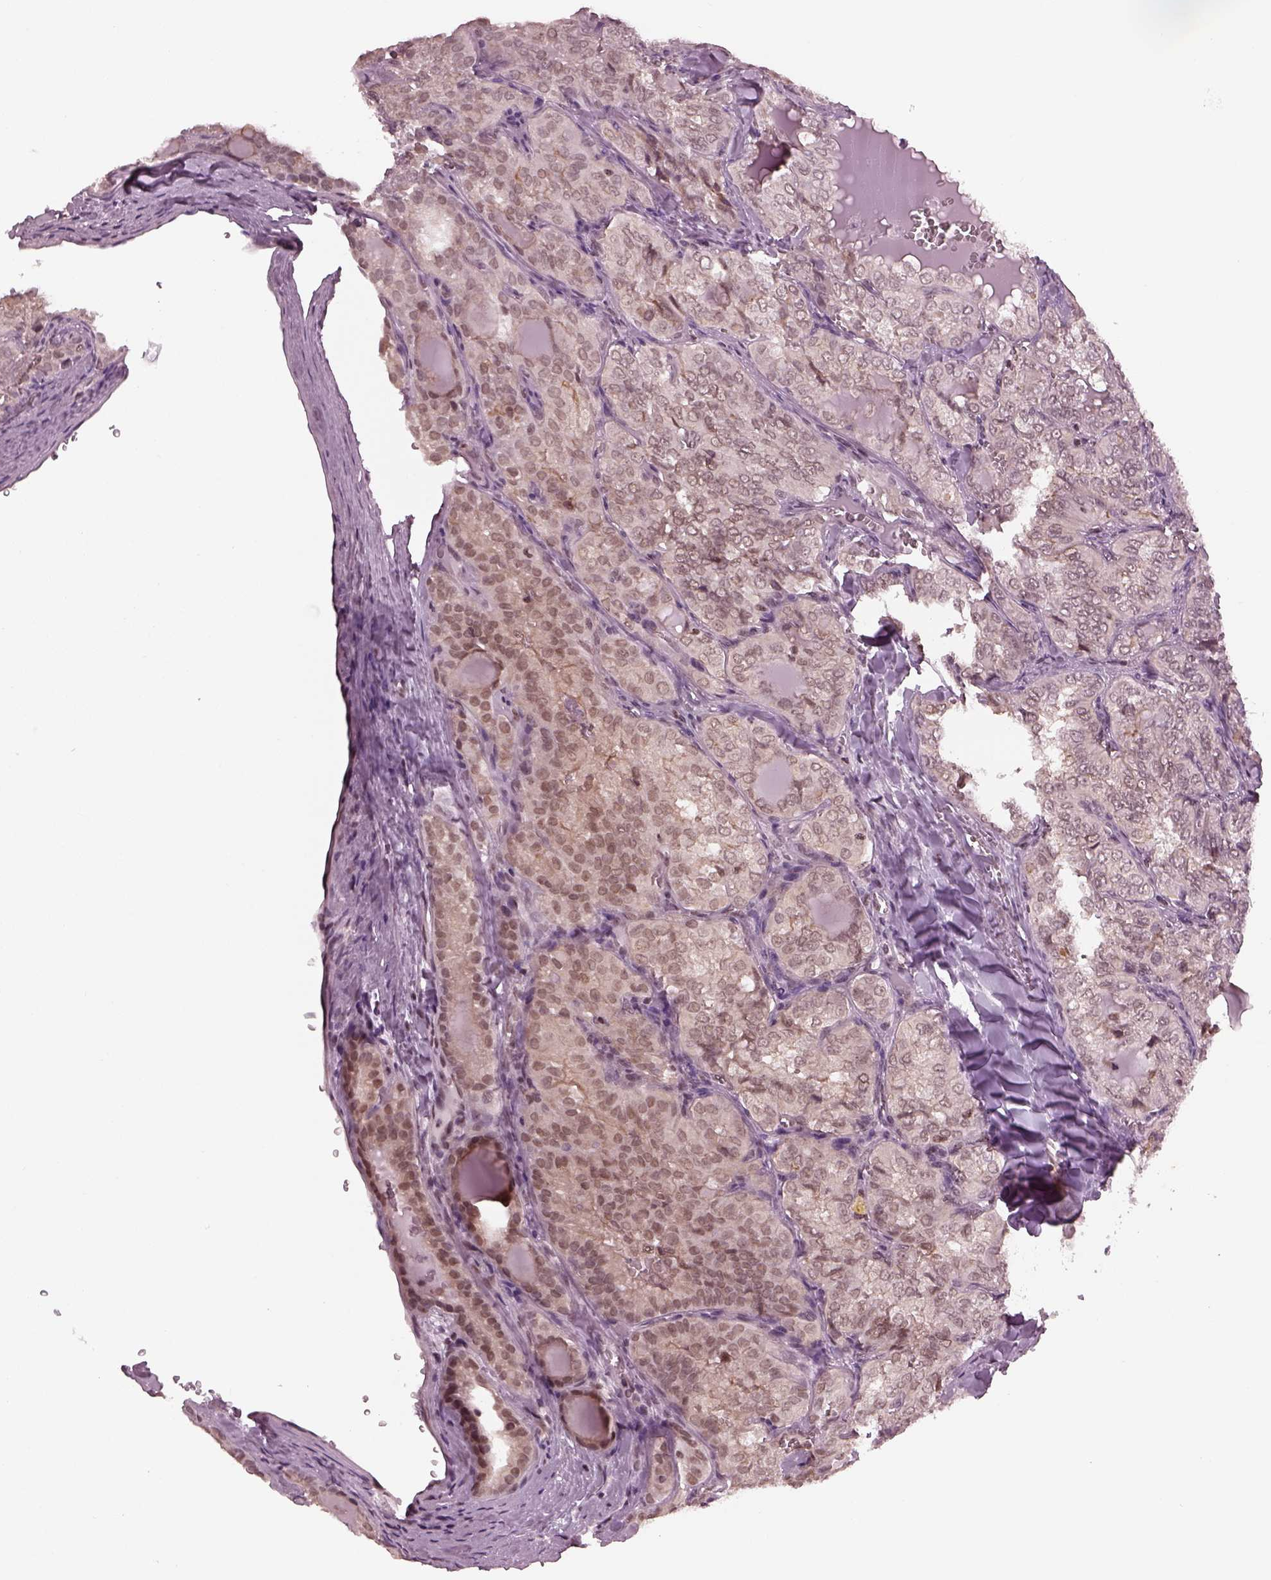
{"staining": {"intensity": "weak", "quantity": "<25%", "location": "cytoplasmic/membranous"}, "tissue": "thyroid cancer", "cell_type": "Tumor cells", "image_type": "cancer", "snomed": [{"axis": "morphology", "description": "Papillary adenocarcinoma, NOS"}, {"axis": "topography", "description": "Thyroid gland"}], "caption": "Micrograph shows no protein positivity in tumor cells of thyroid papillary adenocarcinoma tissue. The staining is performed using DAB (3,3'-diaminobenzidine) brown chromogen with nuclei counter-stained in using hematoxylin.", "gene": "RUVBL2", "patient": {"sex": "female", "age": 41}}